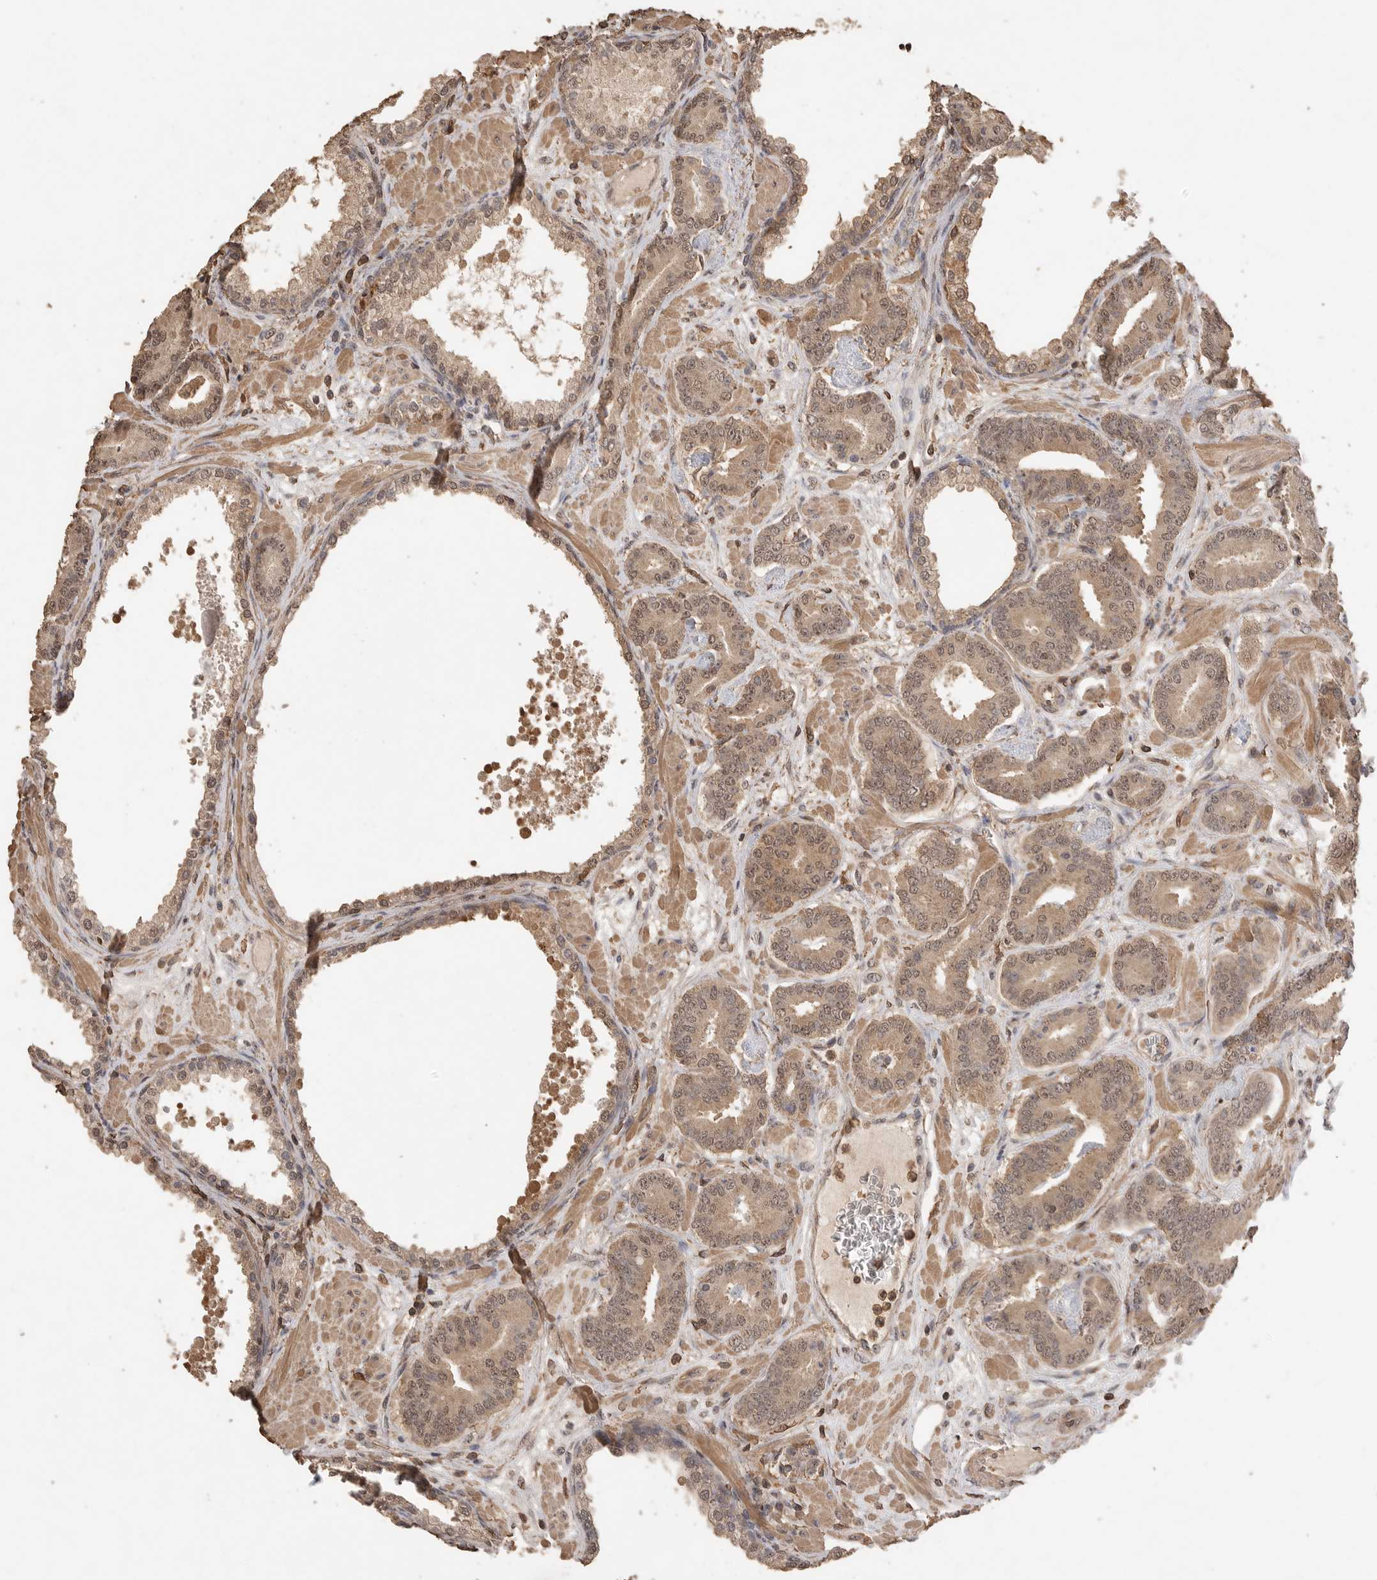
{"staining": {"intensity": "weak", "quantity": ">75%", "location": "cytoplasmic/membranous,nuclear"}, "tissue": "prostate cancer", "cell_type": "Tumor cells", "image_type": "cancer", "snomed": [{"axis": "morphology", "description": "Adenocarcinoma, Low grade"}, {"axis": "topography", "description": "Prostate"}], "caption": "IHC of human prostate cancer (low-grade adenocarcinoma) reveals low levels of weak cytoplasmic/membranous and nuclear positivity in approximately >75% of tumor cells.", "gene": "MAP2K1", "patient": {"sex": "male", "age": 62}}